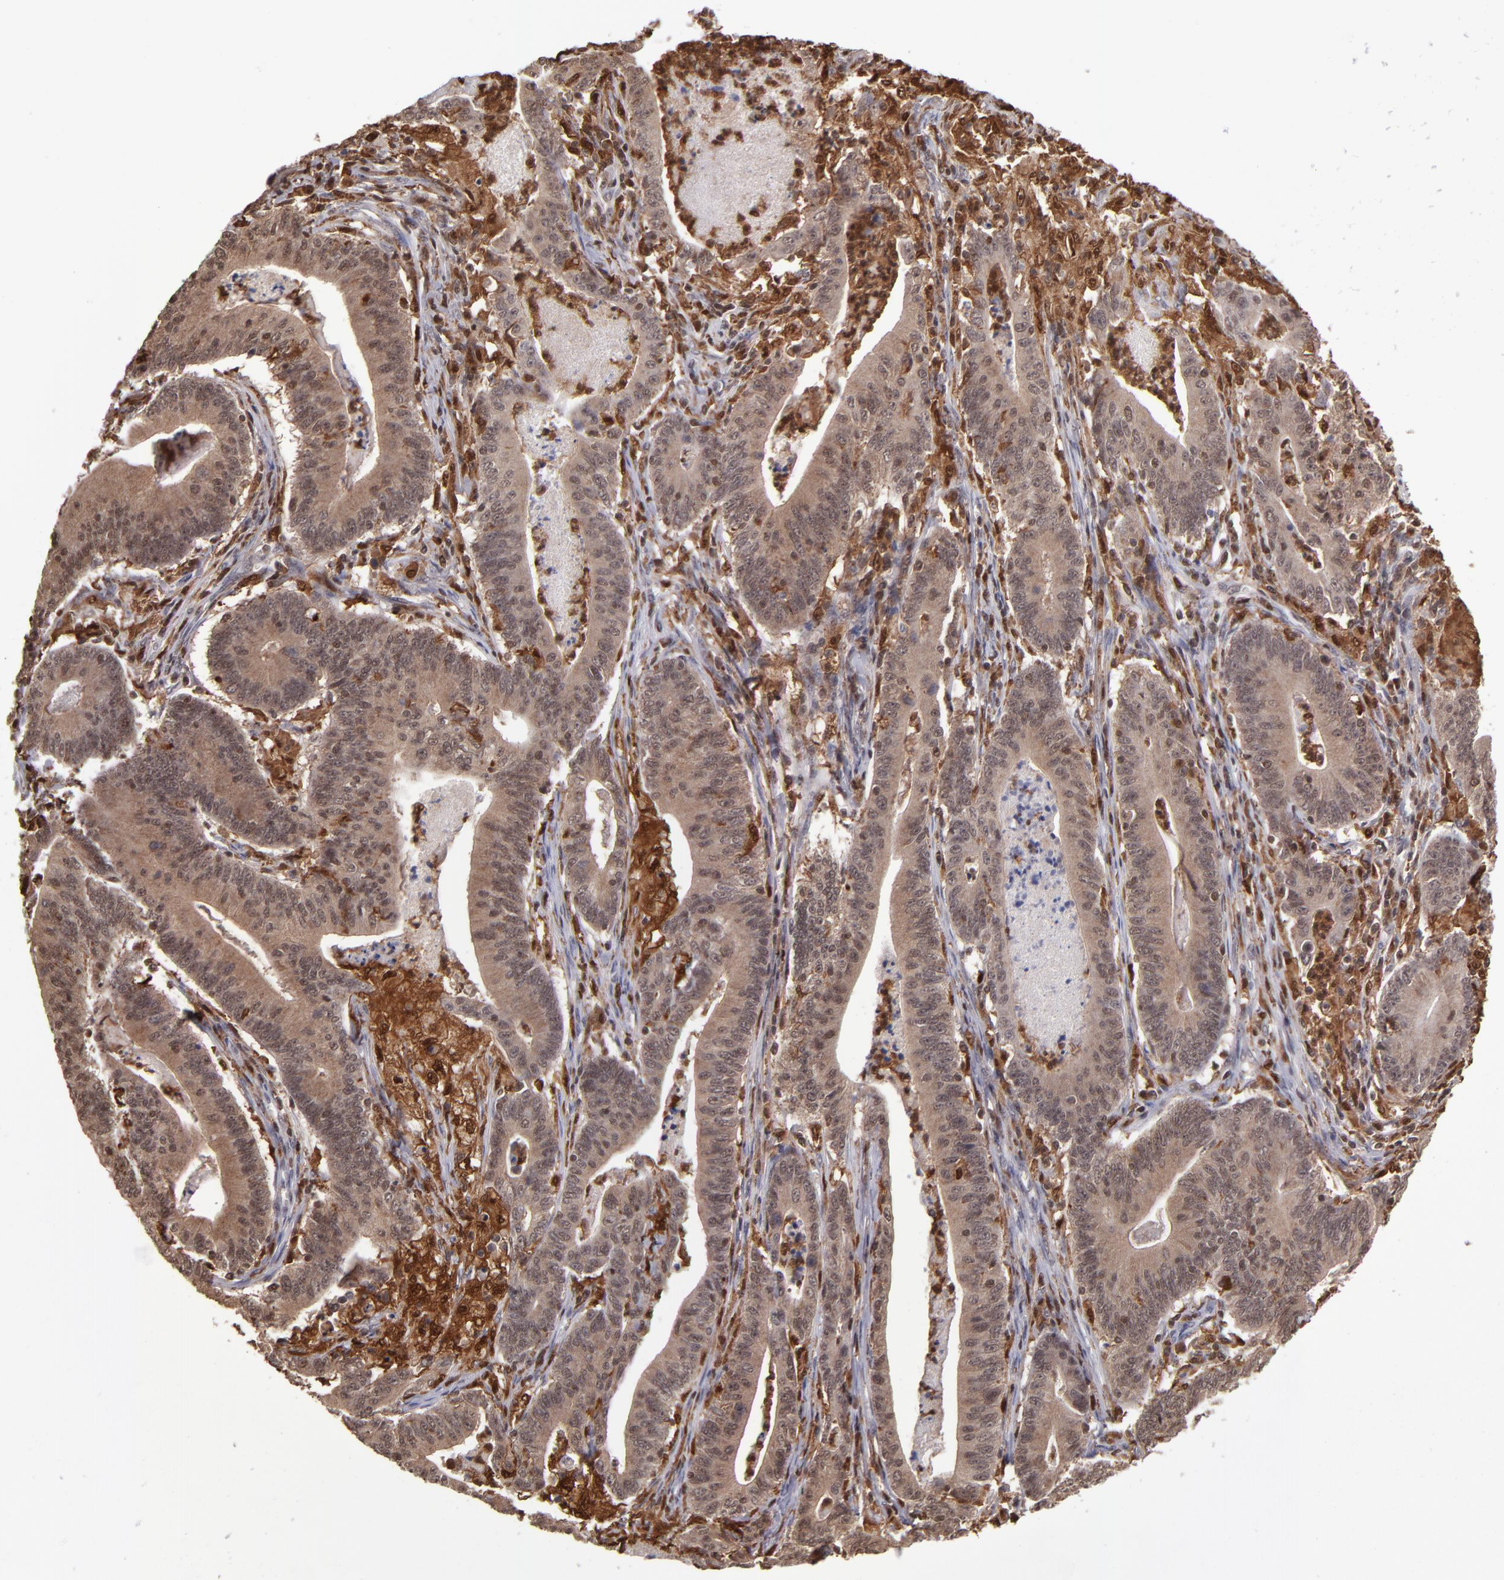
{"staining": {"intensity": "moderate", "quantity": ">75%", "location": "cytoplasmic/membranous,nuclear"}, "tissue": "stomach cancer", "cell_type": "Tumor cells", "image_type": "cancer", "snomed": [{"axis": "morphology", "description": "Adenocarcinoma, NOS"}, {"axis": "topography", "description": "Stomach, lower"}], "caption": "Immunohistochemistry image of human stomach adenocarcinoma stained for a protein (brown), which shows medium levels of moderate cytoplasmic/membranous and nuclear positivity in about >75% of tumor cells.", "gene": "GRB2", "patient": {"sex": "female", "age": 86}}